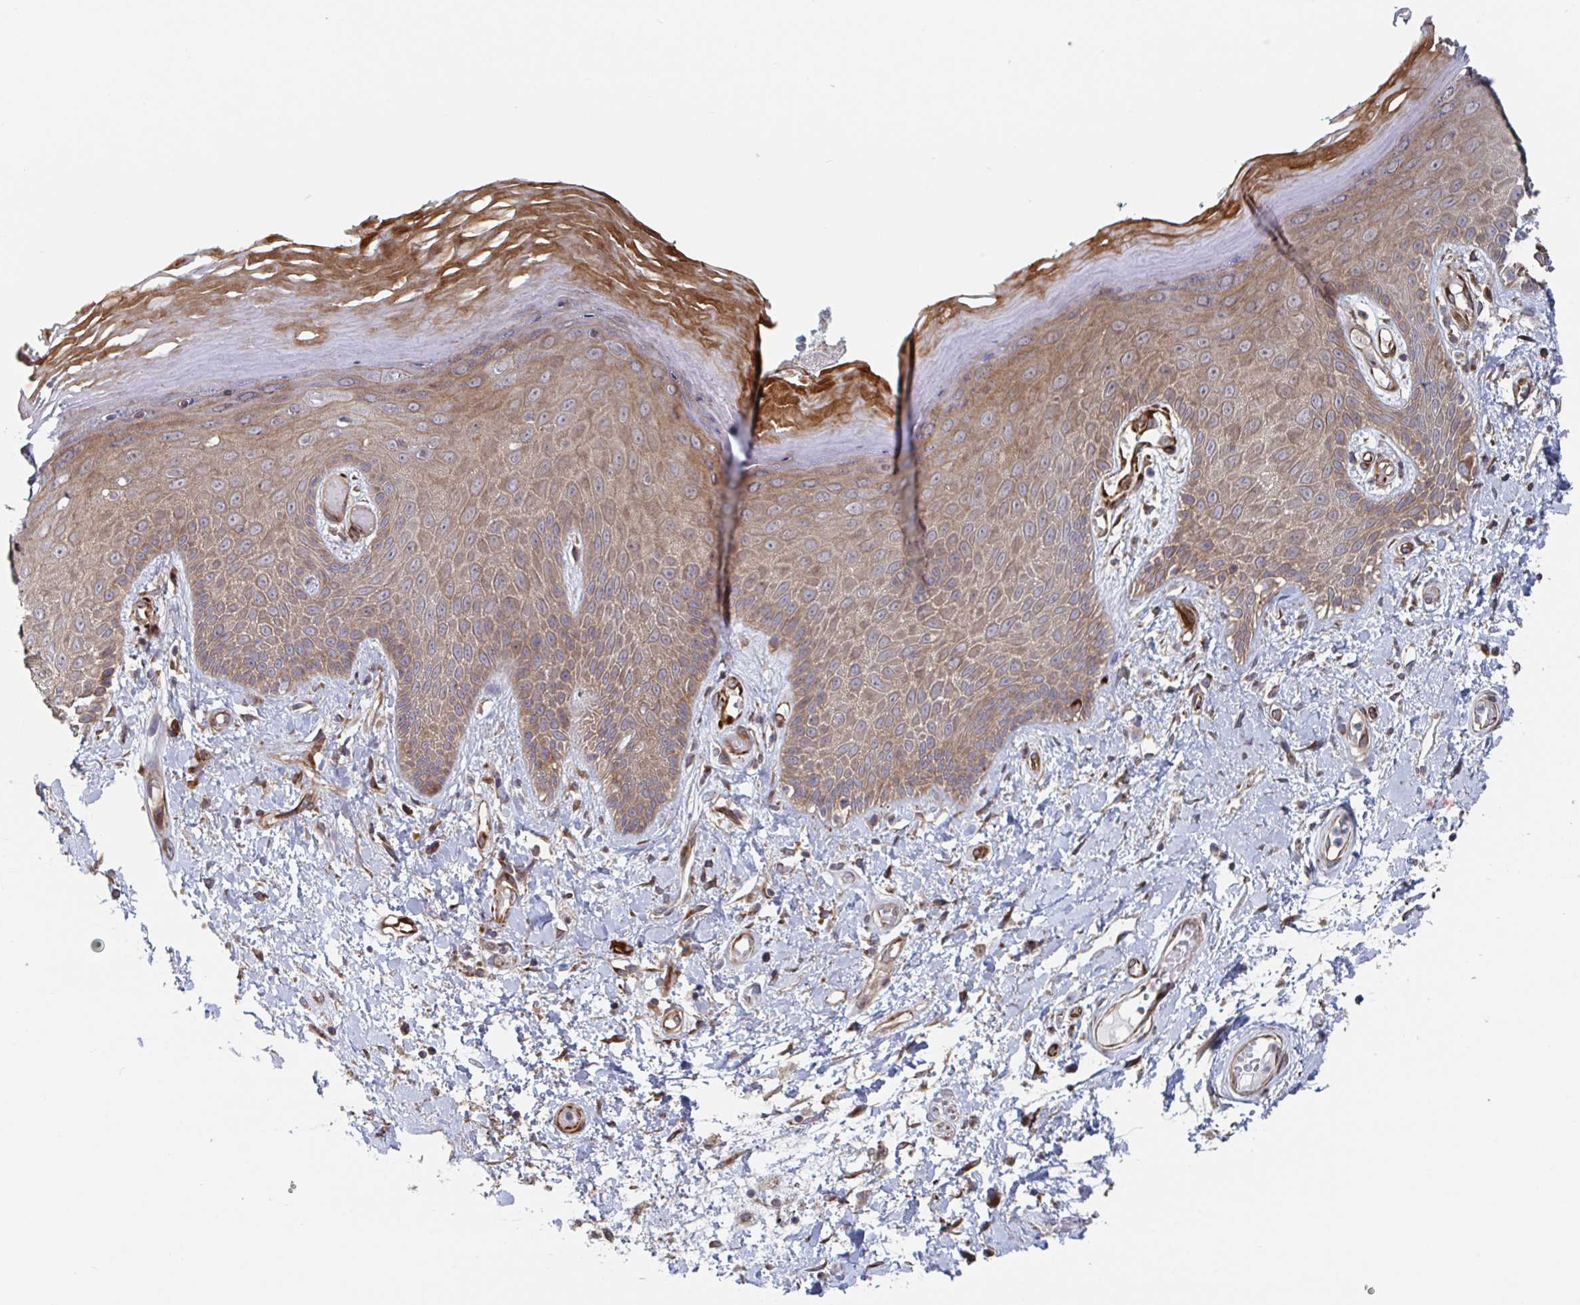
{"staining": {"intensity": "moderate", "quantity": ">75%", "location": "cytoplasmic/membranous"}, "tissue": "skin", "cell_type": "Epidermal cells", "image_type": "normal", "snomed": [{"axis": "morphology", "description": "Normal tissue, NOS"}, {"axis": "topography", "description": "Anal"}, {"axis": "topography", "description": "Peripheral nerve tissue"}], "caption": "Immunohistochemistry (IHC) image of benign skin: skin stained using immunohistochemistry (IHC) exhibits medium levels of moderate protein expression localized specifically in the cytoplasmic/membranous of epidermal cells, appearing as a cytoplasmic/membranous brown color.", "gene": "DVL3", "patient": {"sex": "male", "age": 78}}